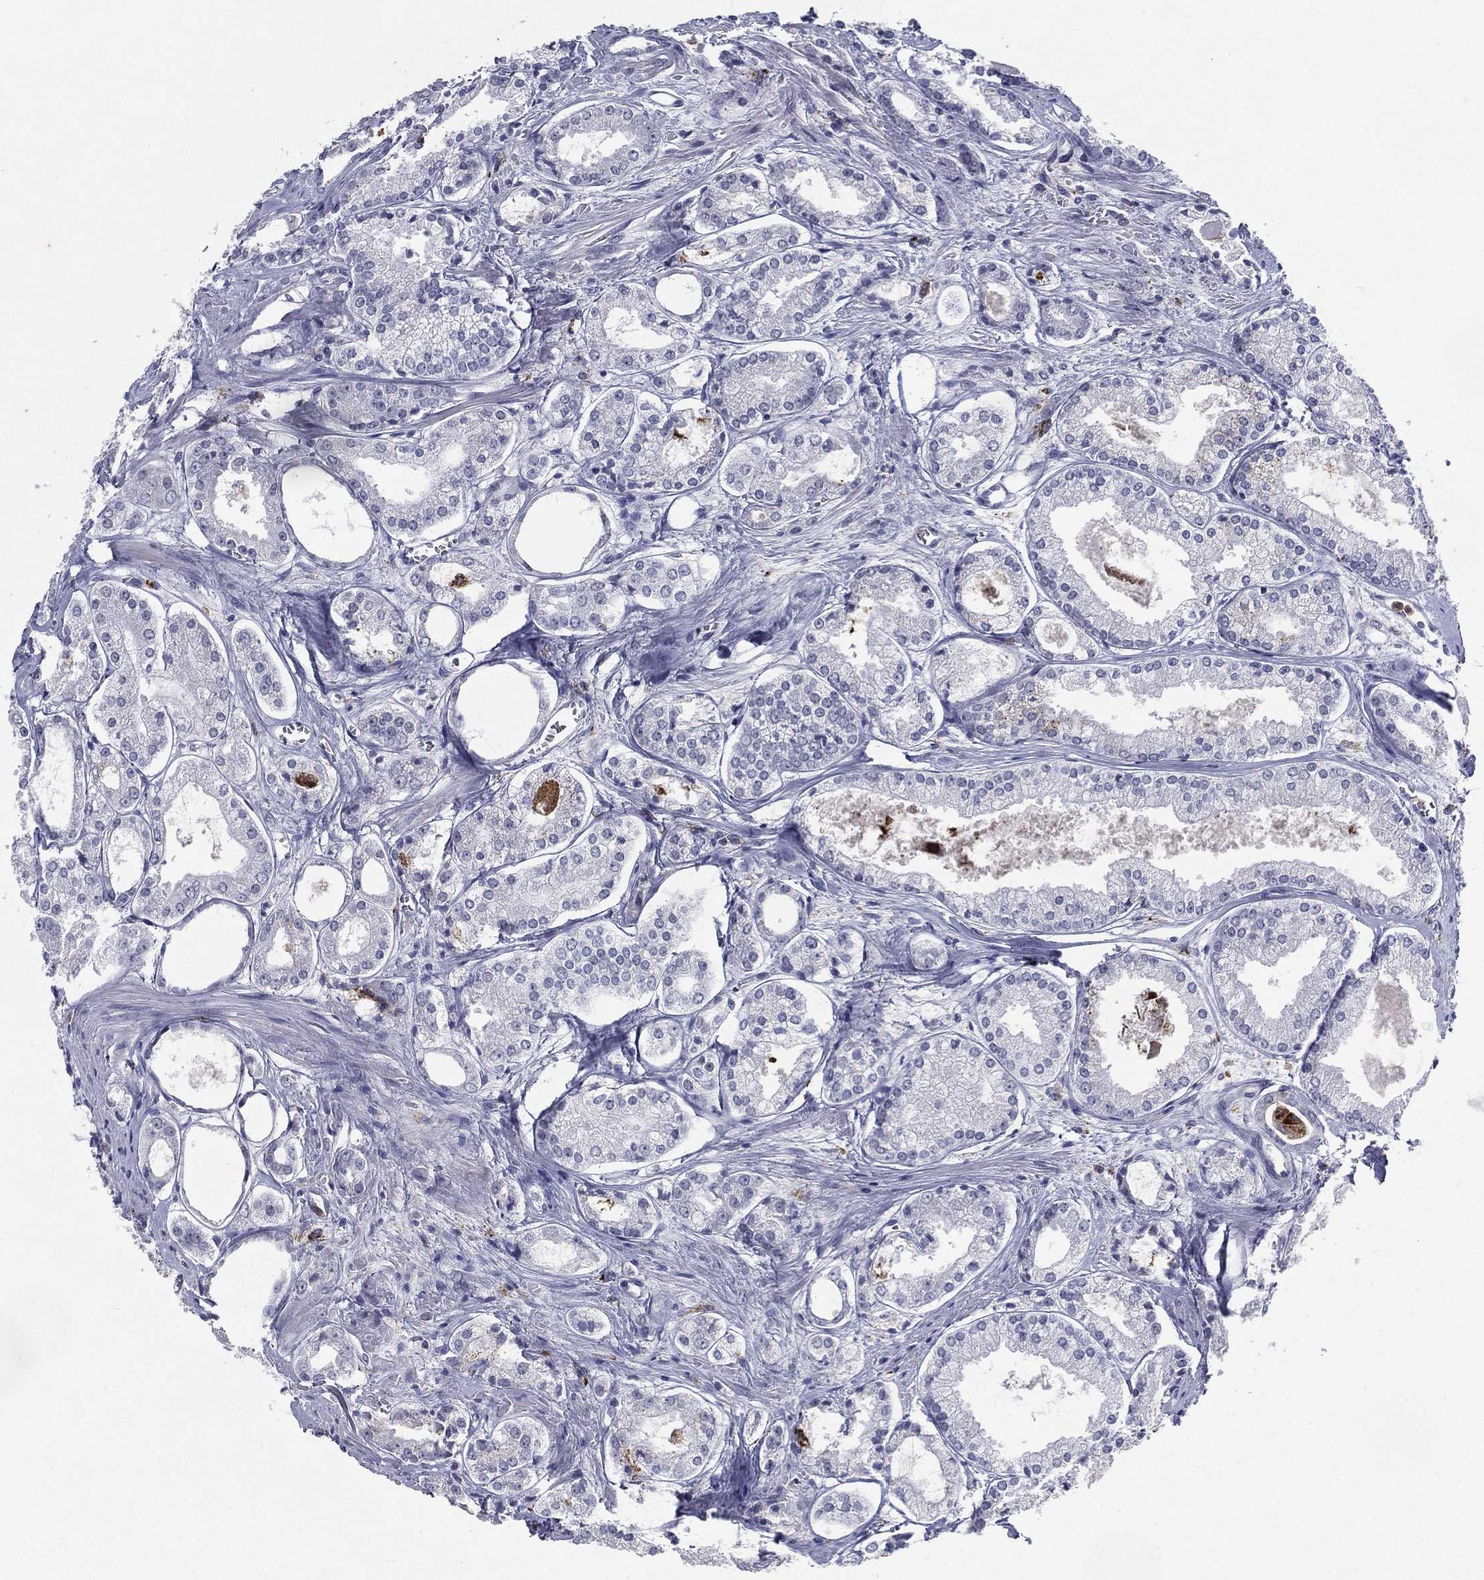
{"staining": {"intensity": "negative", "quantity": "none", "location": "none"}, "tissue": "prostate cancer", "cell_type": "Tumor cells", "image_type": "cancer", "snomed": [{"axis": "morphology", "description": "Adenocarcinoma, NOS"}, {"axis": "topography", "description": "Prostate"}], "caption": "Immunohistochemistry of prostate cancer (adenocarcinoma) exhibits no positivity in tumor cells. (DAB (3,3'-diaminobenzidine) IHC, high magnification).", "gene": "EVI2B", "patient": {"sex": "male", "age": 72}}